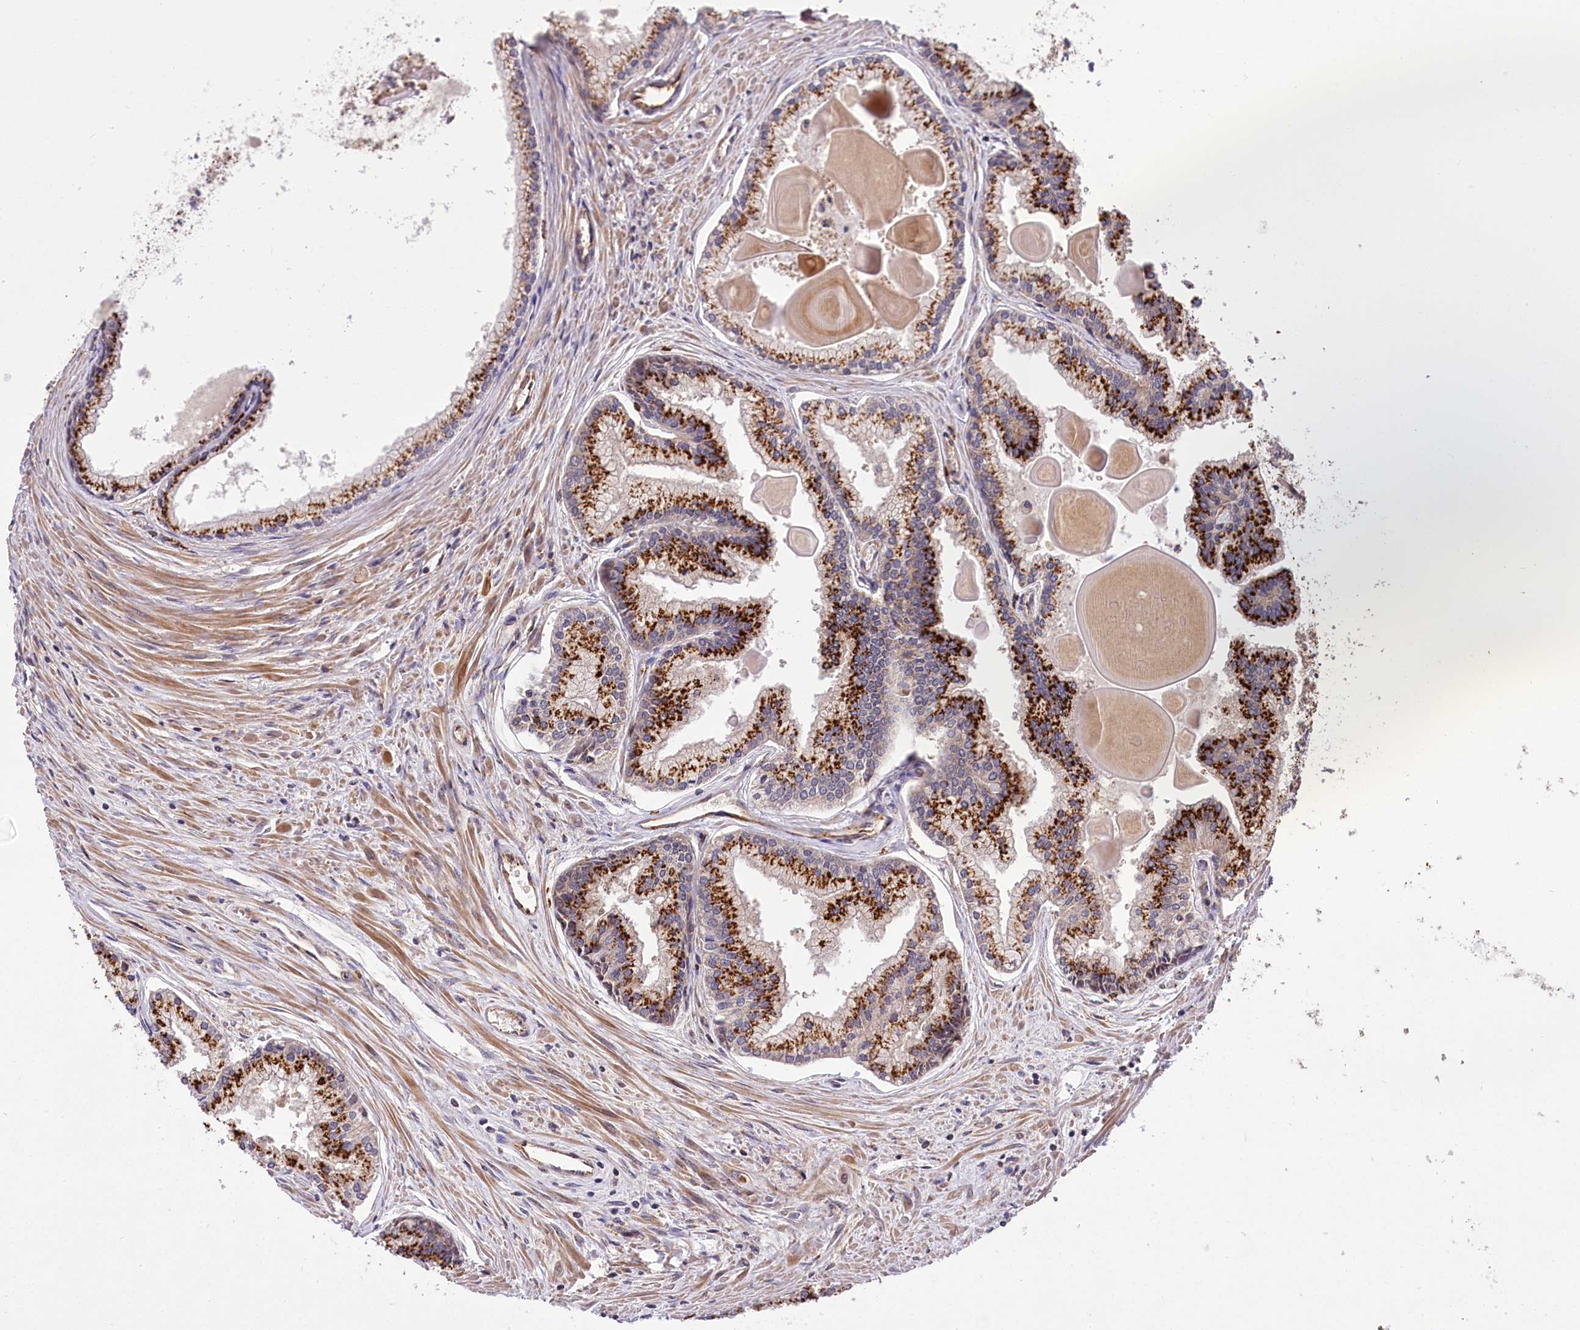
{"staining": {"intensity": "strong", "quantity": ">75%", "location": "cytoplasmic/membranous"}, "tissue": "prostate cancer", "cell_type": "Tumor cells", "image_type": "cancer", "snomed": [{"axis": "morphology", "description": "Adenocarcinoma, High grade"}, {"axis": "topography", "description": "Prostate"}], "caption": "Prostate cancer stained for a protein exhibits strong cytoplasmic/membranous positivity in tumor cells.", "gene": "CARD19", "patient": {"sex": "male", "age": 68}}